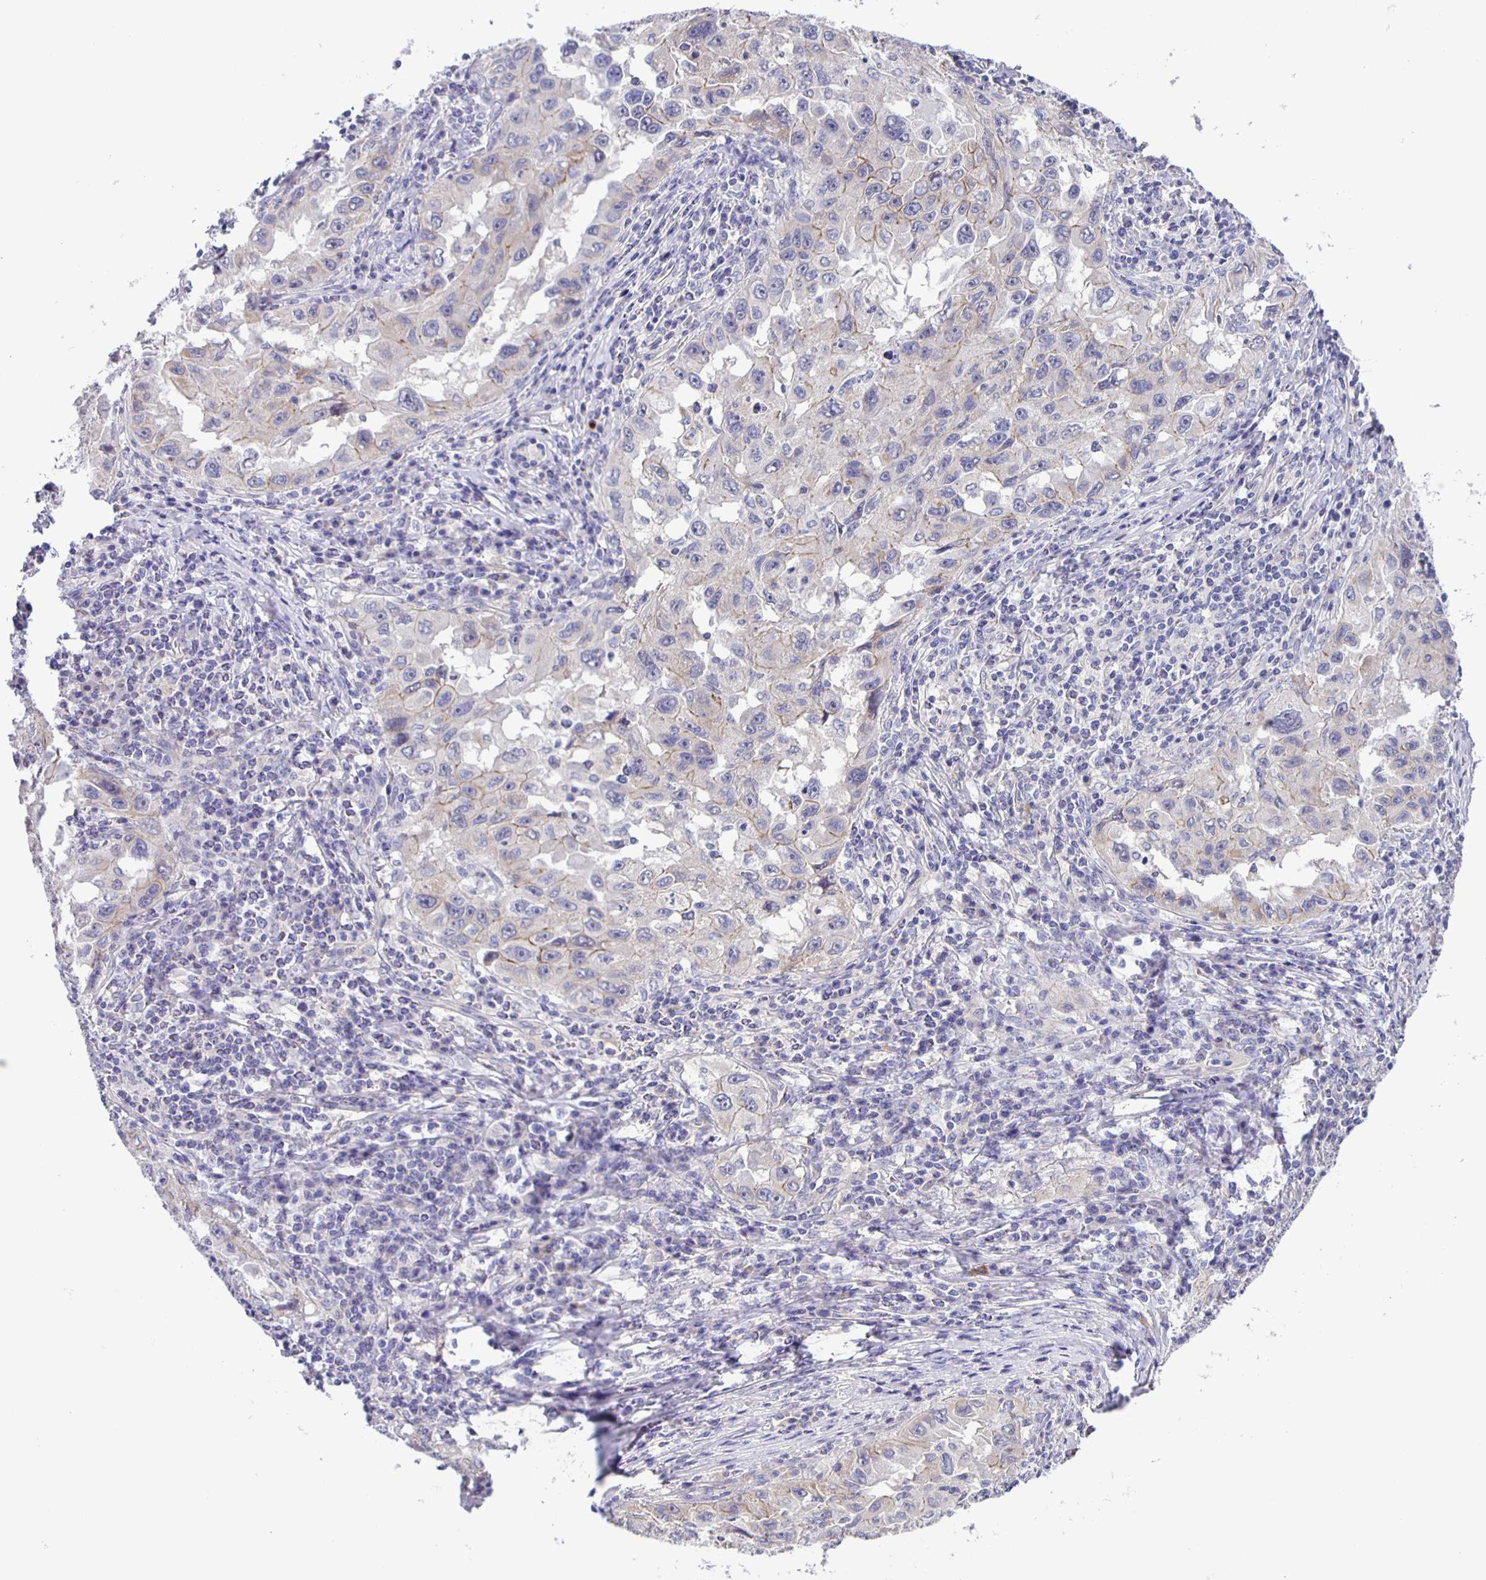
{"staining": {"intensity": "weak", "quantity": "<25%", "location": "cytoplasmic/membranous"}, "tissue": "lung cancer", "cell_type": "Tumor cells", "image_type": "cancer", "snomed": [{"axis": "morphology", "description": "Adenocarcinoma, NOS"}, {"axis": "topography", "description": "Lung"}], "caption": "Micrograph shows no significant protein positivity in tumor cells of lung cancer. Nuclei are stained in blue.", "gene": "JMJD4", "patient": {"sex": "female", "age": 73}}